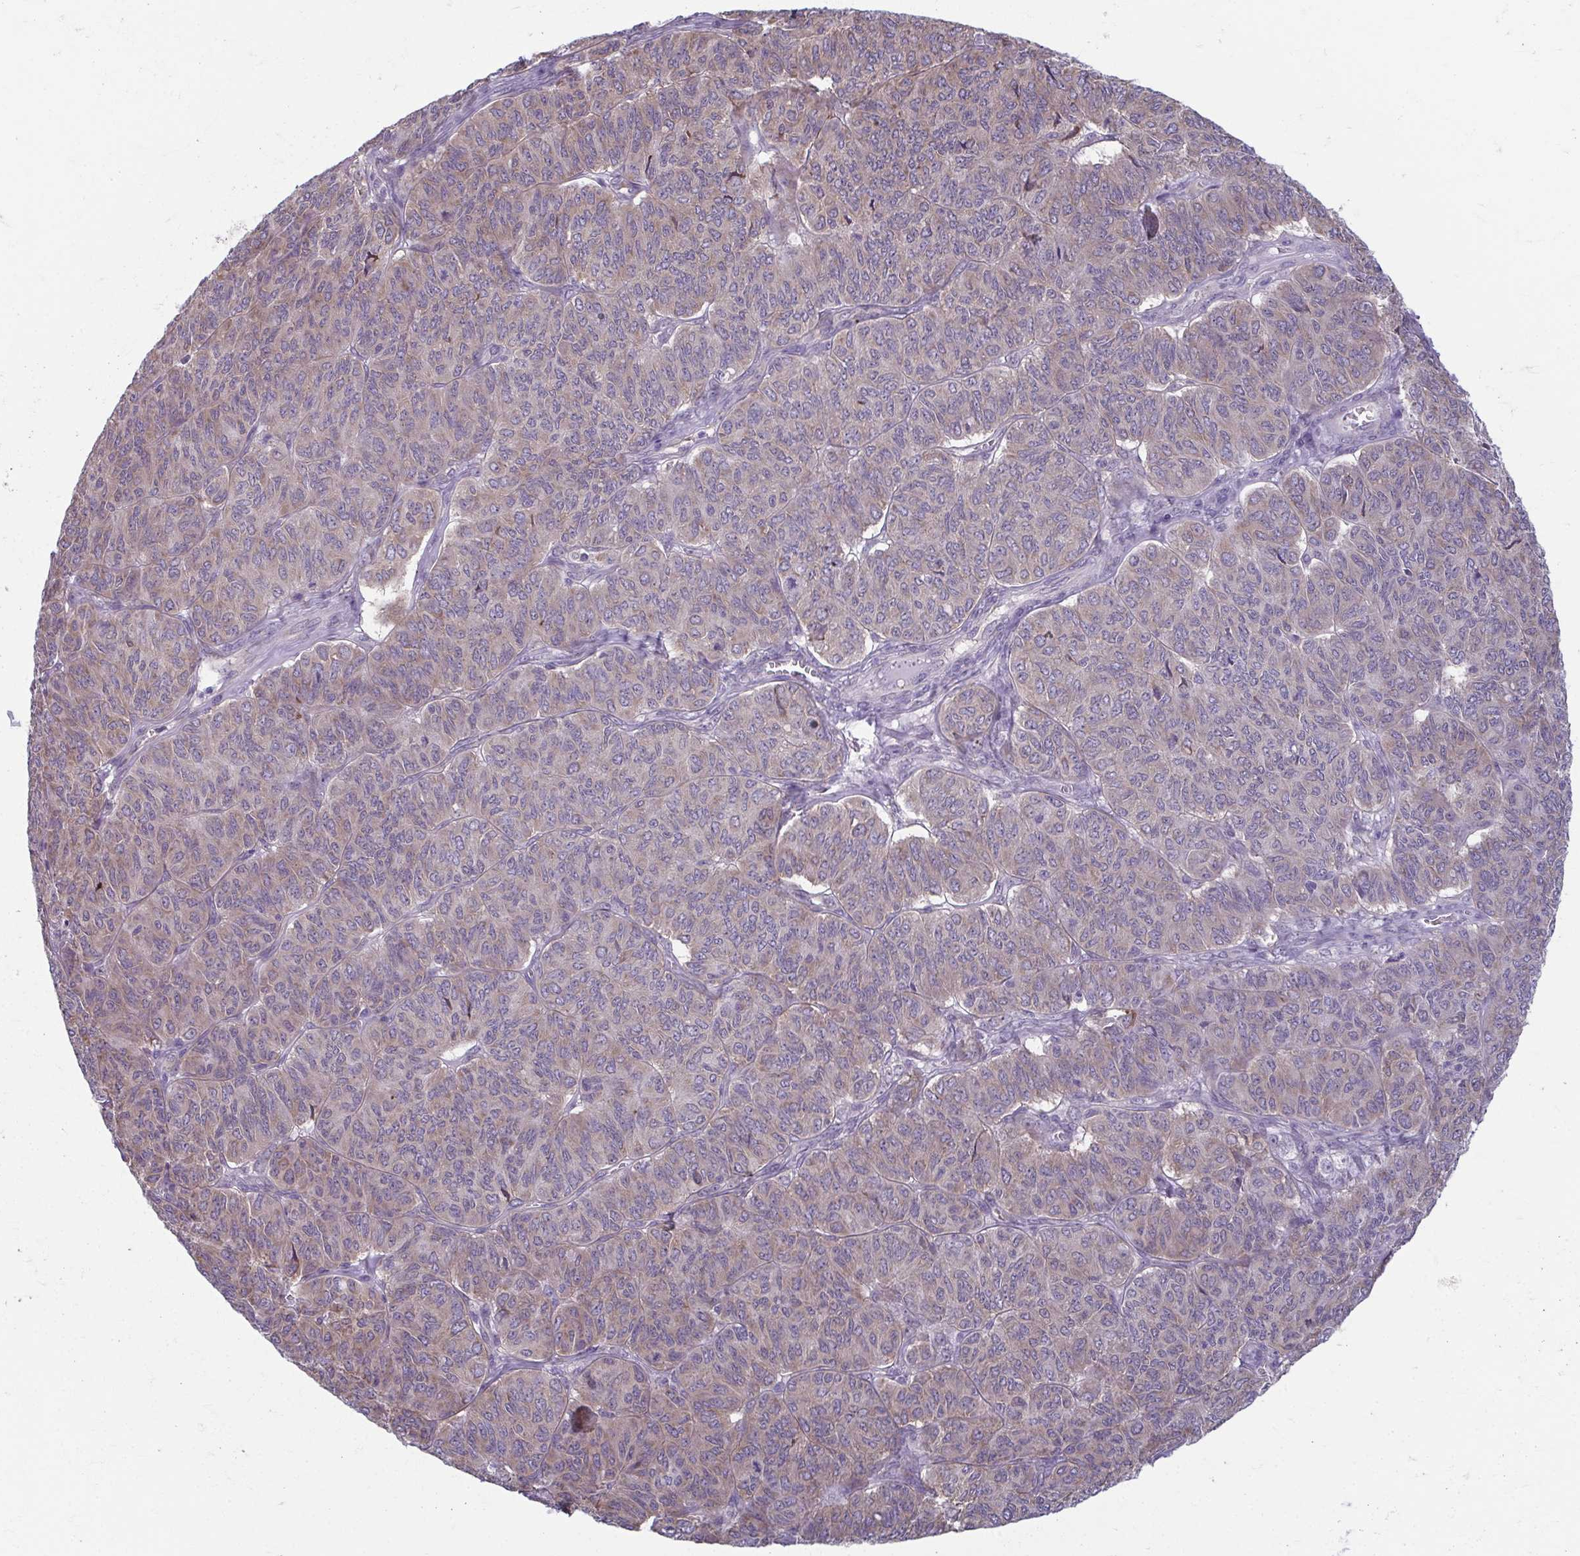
{"staining": {"intensity": "weak", "quantity": "<25%", "location": "cytoplasmic/membranous"}, "tissue": "ovarian cancer", "cell_type": "Tumor cells", "image_type": "cancer", "snomed": [{"axis": "morphology", "description": "Carcinoma, endometroid"}, {"axis": "topography", "description": "Ovary"}], "caption": "There is no significant staining in tumor cells of ovarian cancer (endometroid carcinoma). Brightfield microscopy of IHC stained with DAB (brown) and hematoxylin (blue), captured at high magnification.", "gene": "TMEM108", "patient": {"sex": "female", "age": 80}}